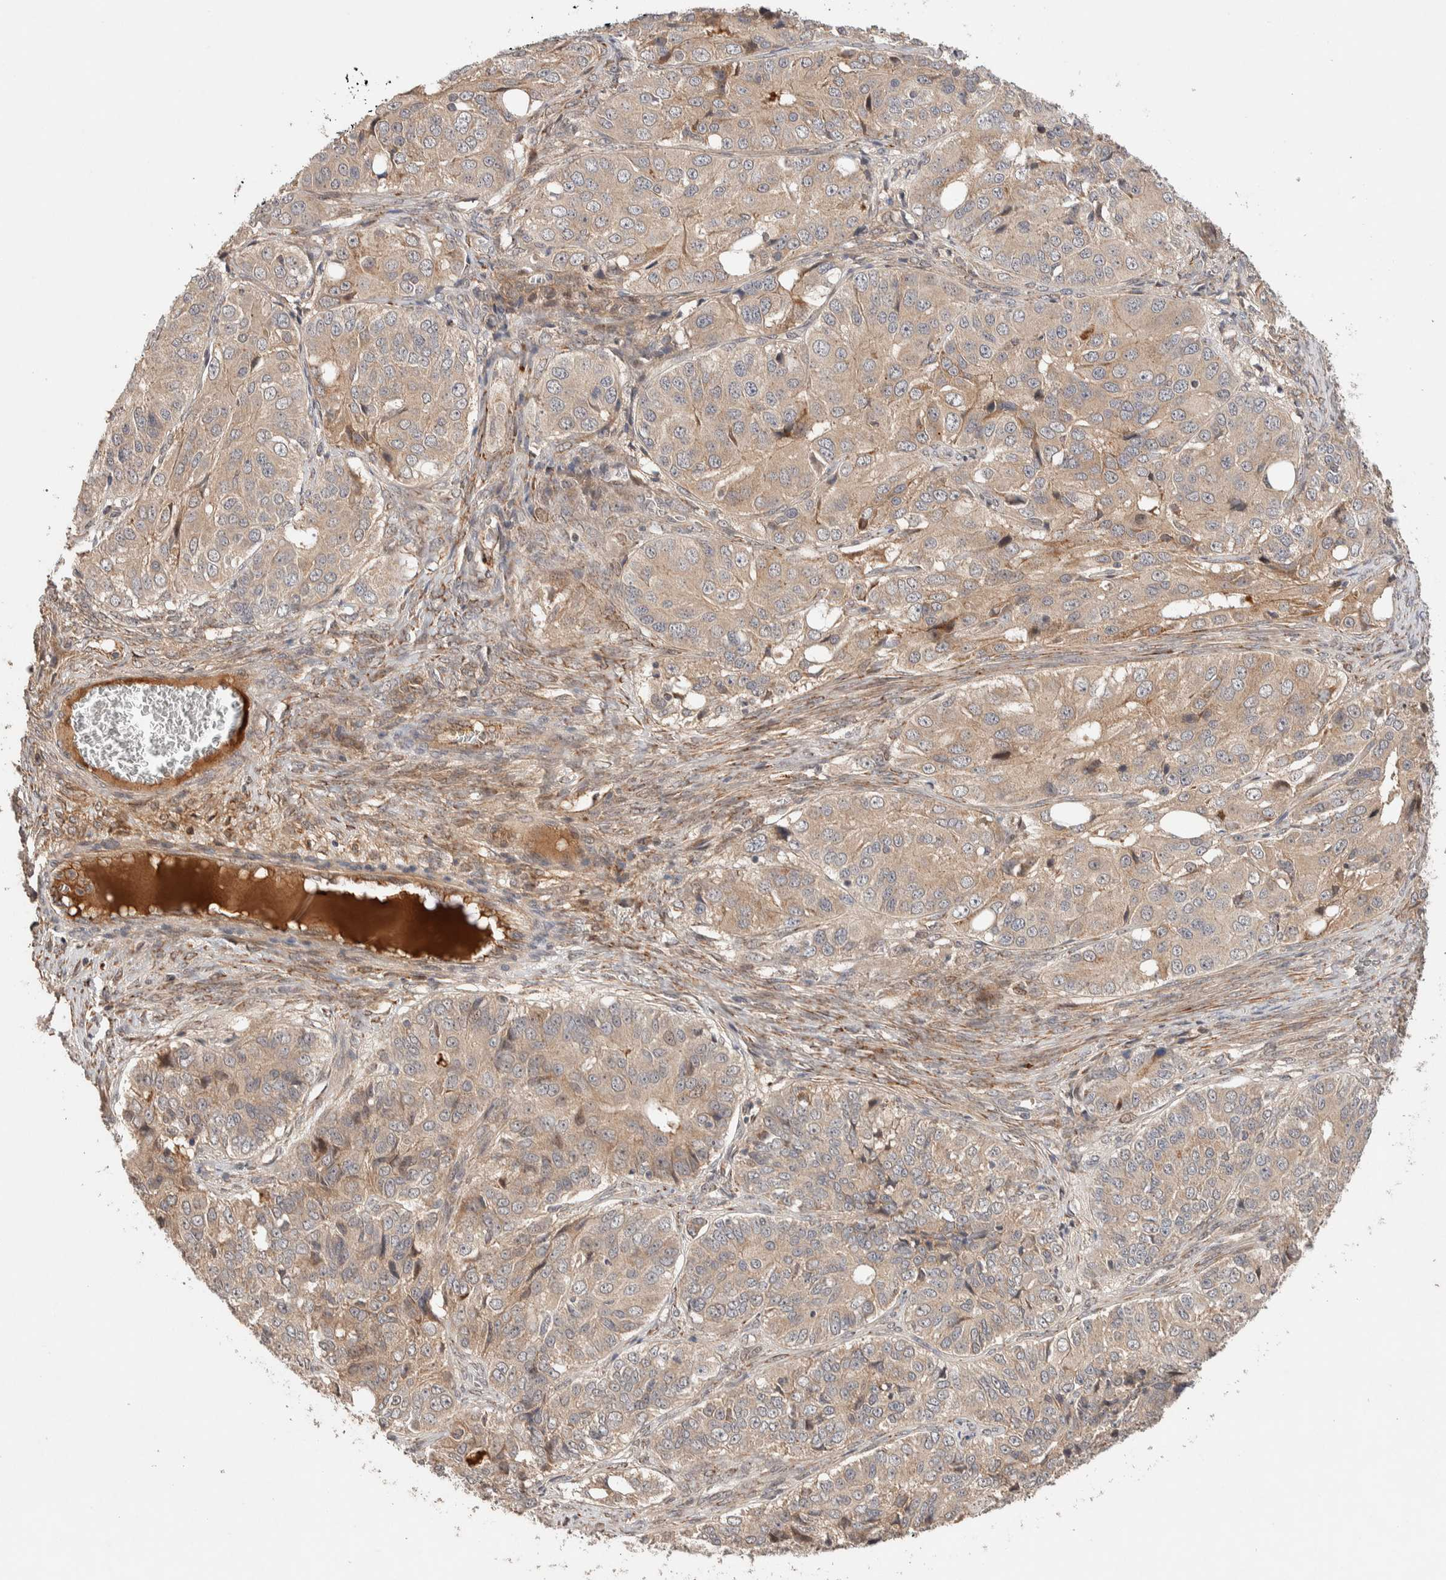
{"staining": {"intensity": "weak", "quantity": ">75%", "location": "cytoplasmic/membranous"}, "tissue": "ovarian cancer", "cell_type": "Tumor cells", "image_type": "cancer", "snomed": [{"axis": "morphology", "description": "Carcinoma, endometroid"}, {"axis": "topography", "description": "Ovary"}], "caption": "Weak cytoplasmic/membranous expression for a protein is present in about >75% of tumor cells of endometroid carcinoma (ovarian) using IHC.", "gene": "CASK", "patient": {"sex": "female", "age": 51}}